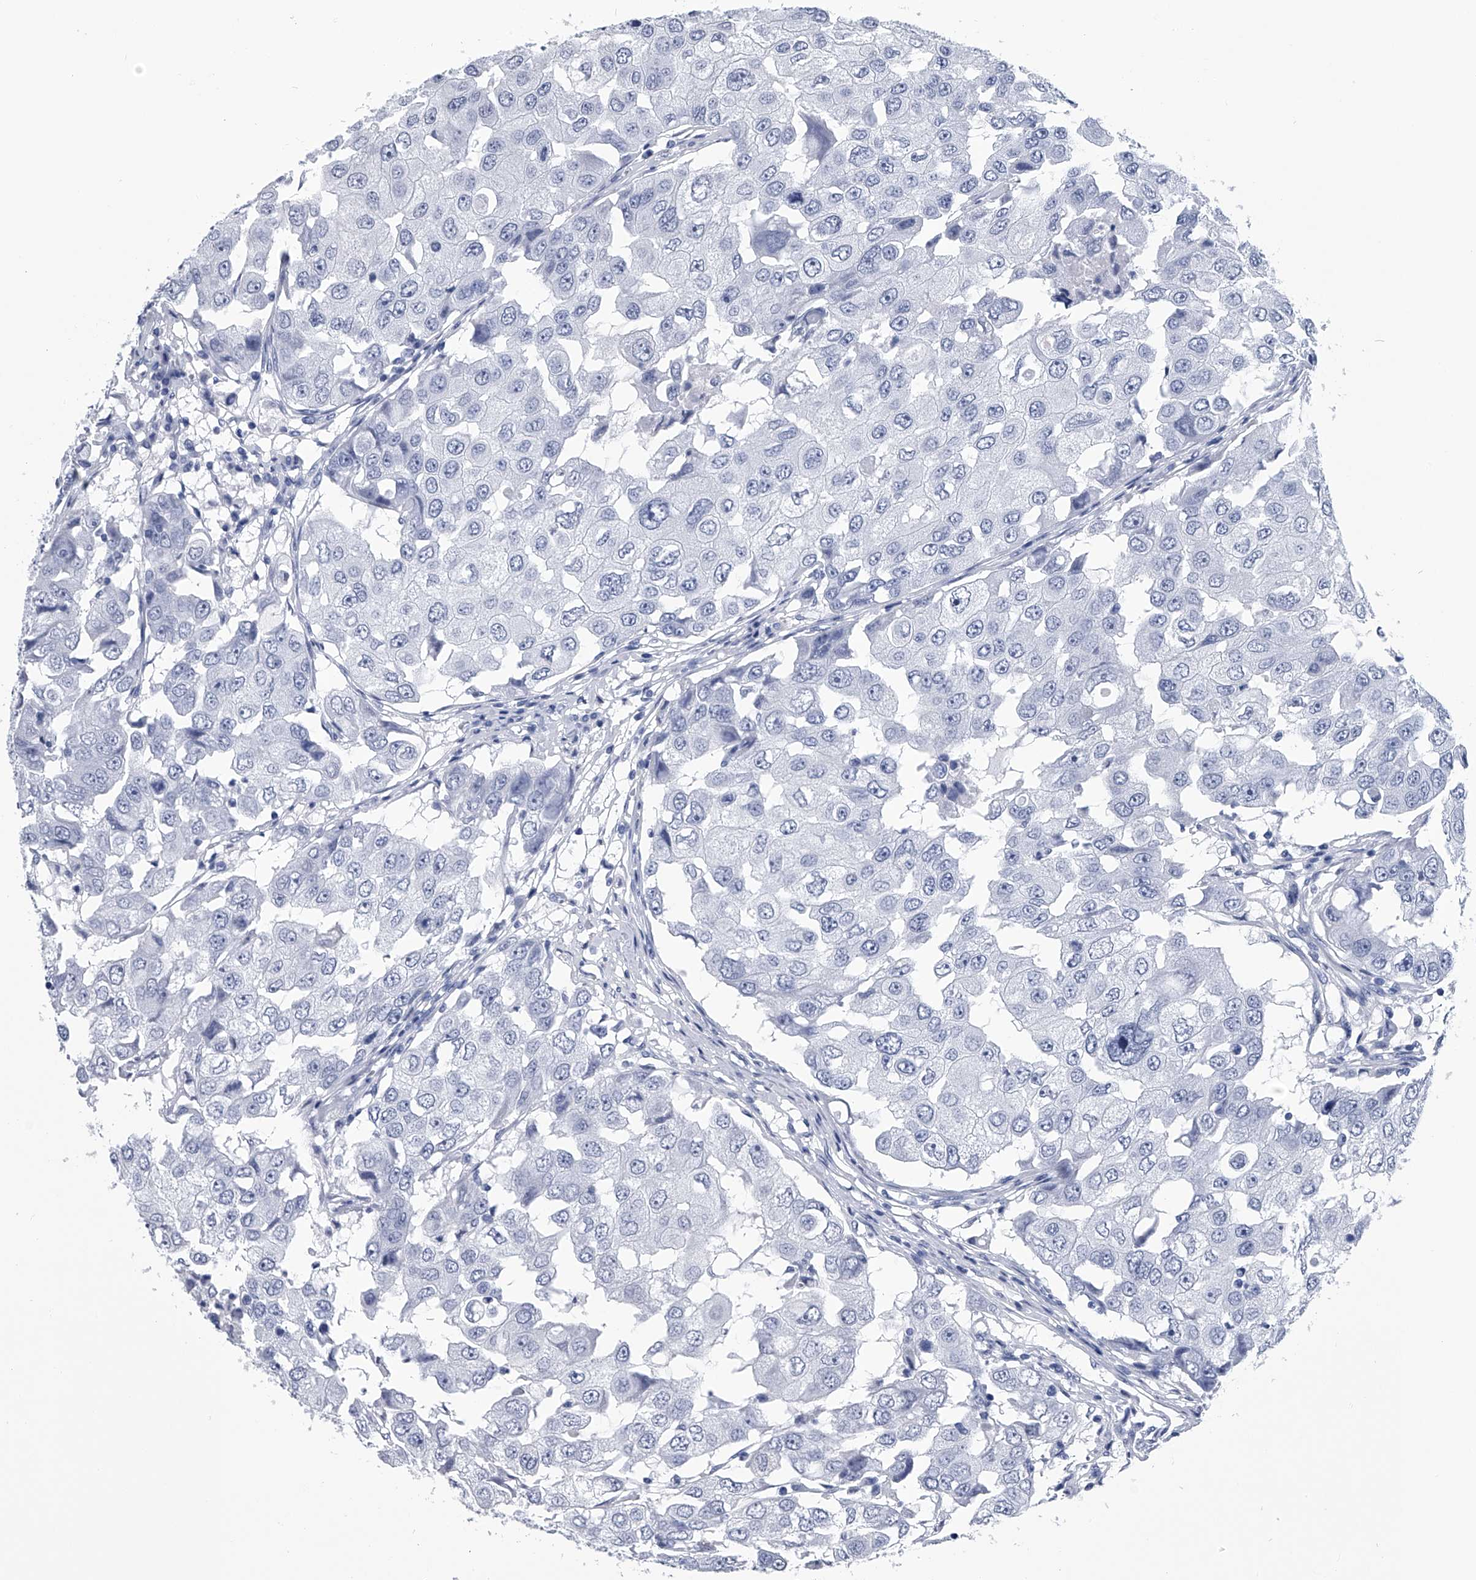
{"staining": {"intensity": "negative", "quantity": "none", "location": "none"}, "tissue": "breast cancer", "cell_type": "Tumor cells", "image_type": "cancer", "snomed": [{"axis": "morphology", "description": "Duct carcinoma"}, {"axis": "topography", "description": "Breast"}], "caption": "Histopathology image shows no protein staining in tumor cells of breast cancer tissue.", "gene": "PDXK", "patient": {"sex": "female", "age": 27}}